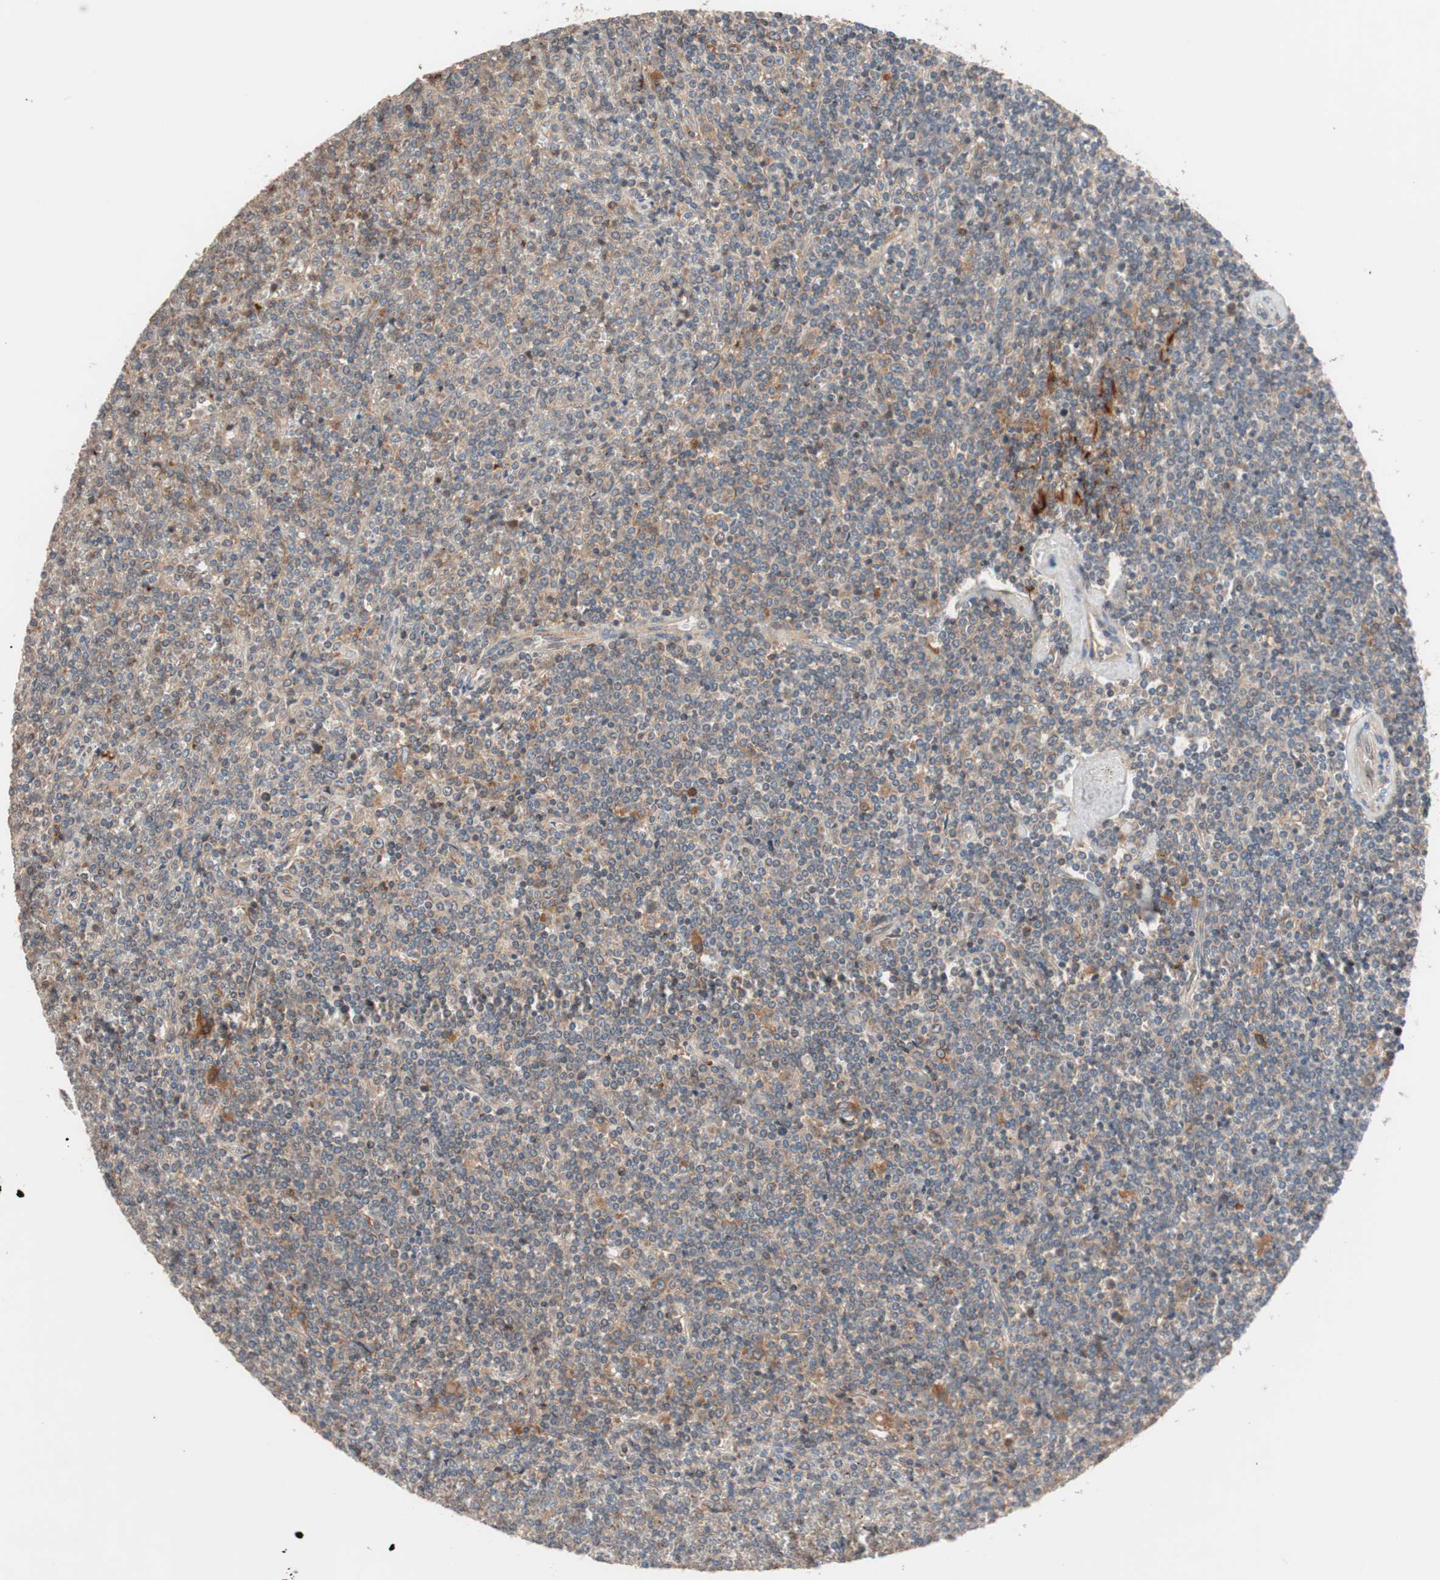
{"staining": {"intensity": "moderate", "quantity": ">75%", "location": "cytoplasmic/membranous"}, "tissue": "lymphoma", "cell_type": "Tumor cells", "image_type": "cancer", "snomed": [{"axis": "morphology", "description": "Malignant lymphoma, non-Hodgkin's type, Low grade"}, {"axis": "topography", "description": "Spleen"}], "caption": "A photomicrograph of lymphoma stained for a protein demonstrates moderate cytoplasmic/membranous brown staining in tumor cells. The staining was performed using DAB, with brown indicating positive protein expression. Nuclei are stained blue with hematoxylin.", "gene": "SDC4", "patient": {"sex": "female", "age": 19}}